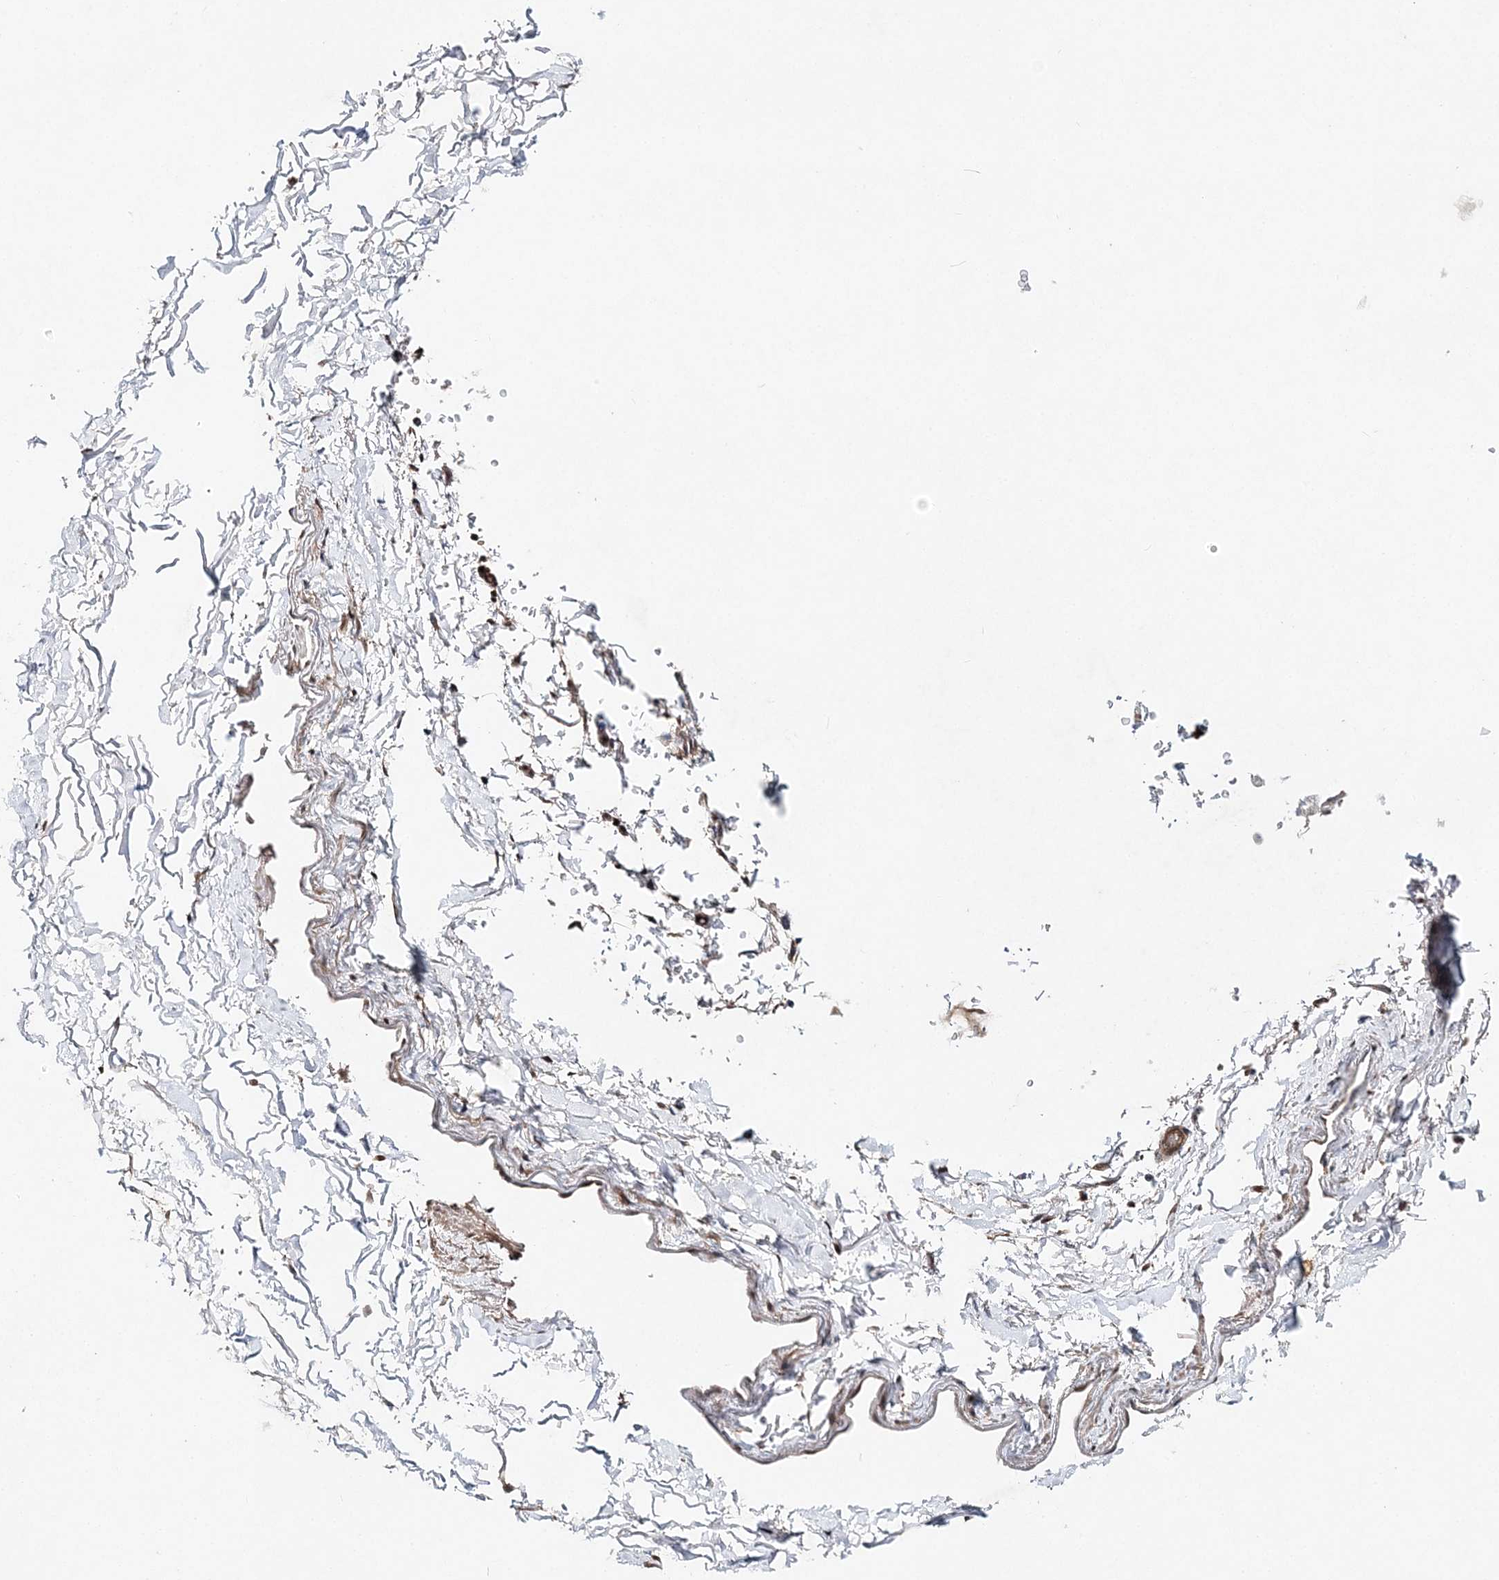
{"staining": {"intensity": "strong", "quantity": "25%-75%", "location": "cytoplasmic/membranous"}, "tissue": "adipose tissue", "cell_type": "Adipocytes", "image_type": "normal", "snomed": [{"axis": "morphology", "description": "Normal tissue, NOS"}, {"axis": "topography", "description": "Cartilage tissue"}, {"axis": "topography", "description": "Bronchus"}], "caption": "A high amount of strong cytoplasmic/membranous expression is appreciated in approximately 25%-75% of adipocytes in benign adipose tissue. (IHC, brightfield microscopy, high magnification).", "gene": "NIF3L1", "patient": {"sex": "female", "age": 73}}